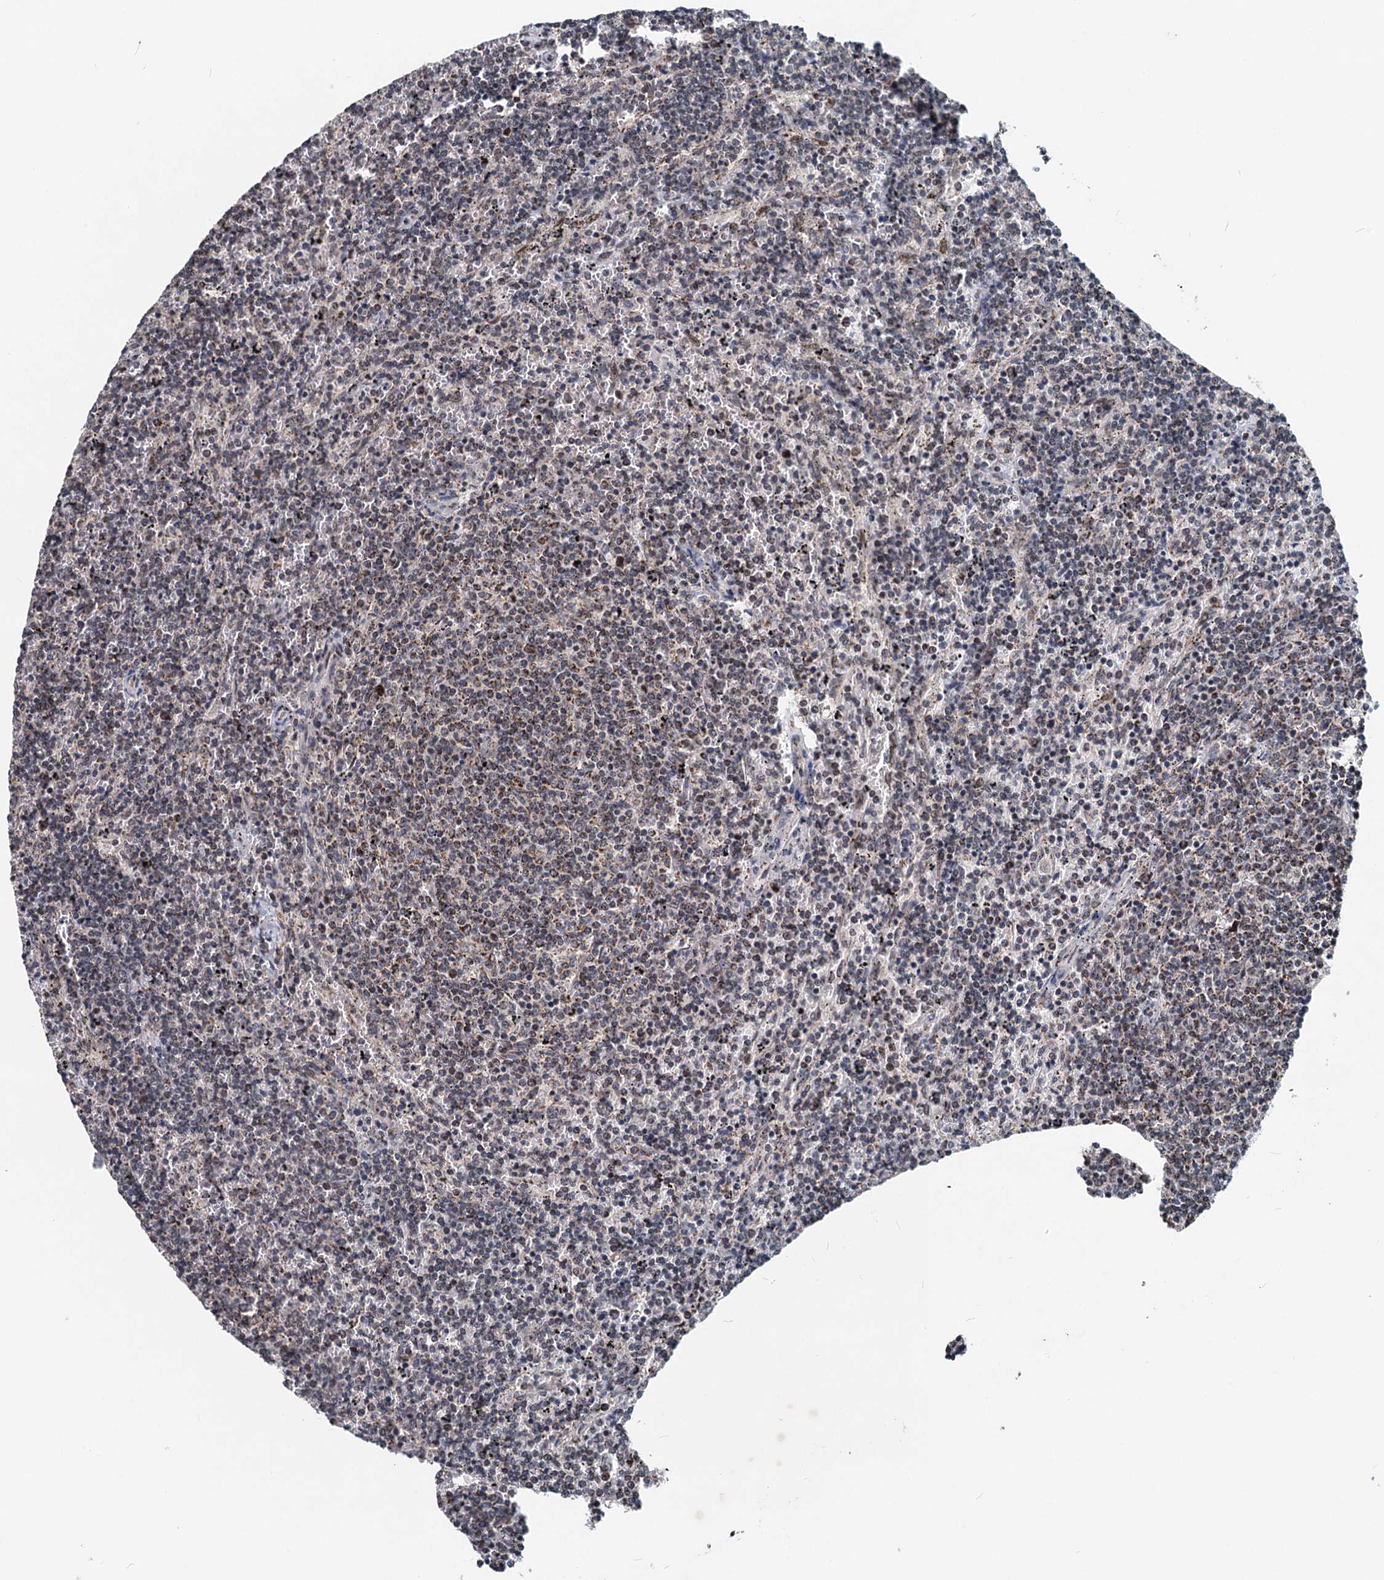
{"staining": {"intensity": "moderate", "quantity": "<25%", "location": "cytoplasmic/membranous"}, "tissue": "lymphoma", "cell_type": "Tumor cells", "image_type": "cancer", "snomed": [{"axis": "morphology", "description": "Malignant lymphoma, non-Hodgkin's type, Low grade"}, {"axis": "topography", "description": "Spleen"}], "caption": "There is low levels of moderate cytoplasmic/membranous staining in tumor cells of low-grade malignant lymphoma, non-Hodgkin's type, as demonstrated by immunohistochemical staining (brown color).", "gene": "RITA1", "patient": {"sex": "female", "age": 50}}